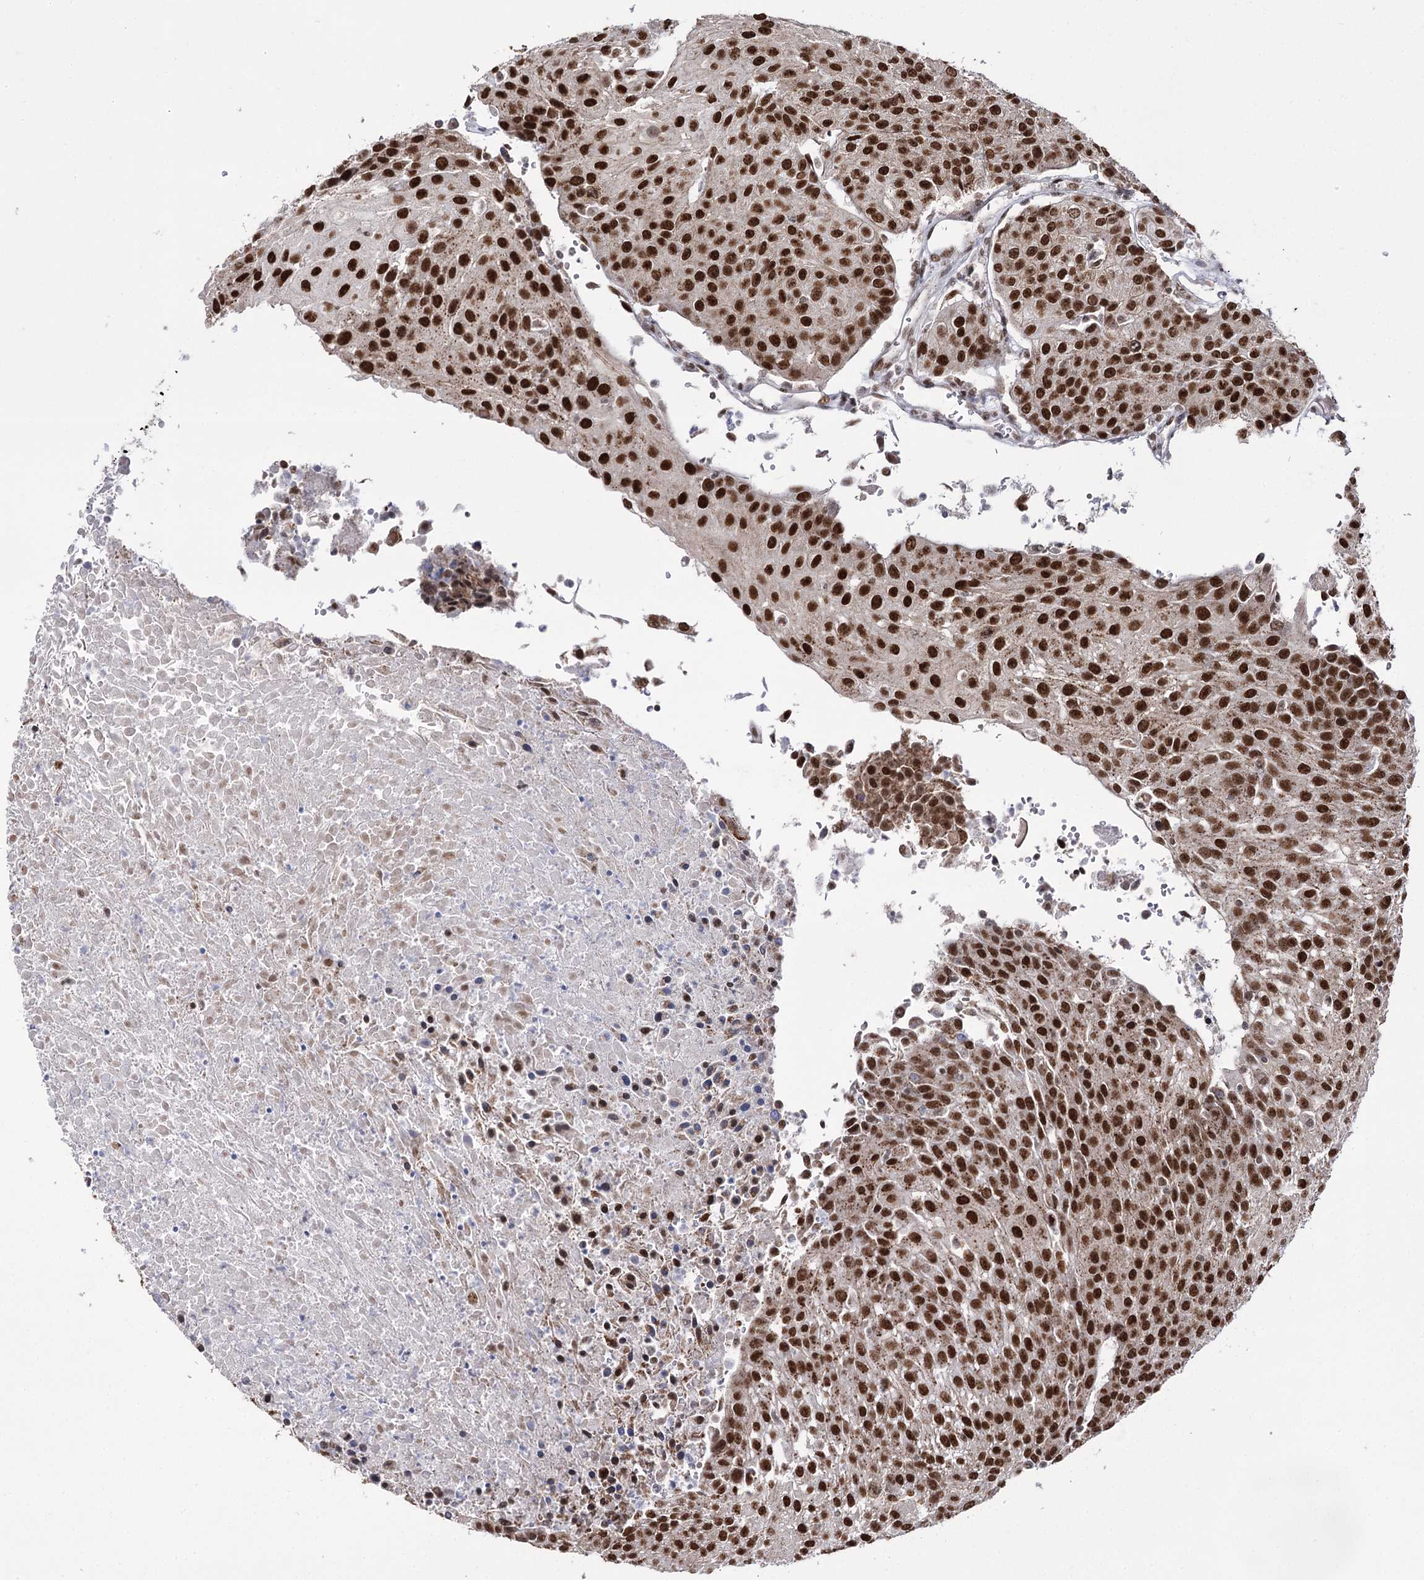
{"staining": {"intensity": "strong", "quantity": ">75%", "location": "nuclear"}, "tissue": "urothelial cancer", "cell_type": "Tumor cells", "image_type": "cancer", "snomed": [{"axis": "morphology", "description": "Urothelial carcinoma, High grade"}, {"axis": "topography", "description": "Urinary bladder"}], "caption": "Immunohistochemical staining of human urothelial cancer displays high levels of strong nuclear positivity in about >75% of tumor cells.", "gene": "VGLL4", "patient": {"sex": "female", "age": 85}}